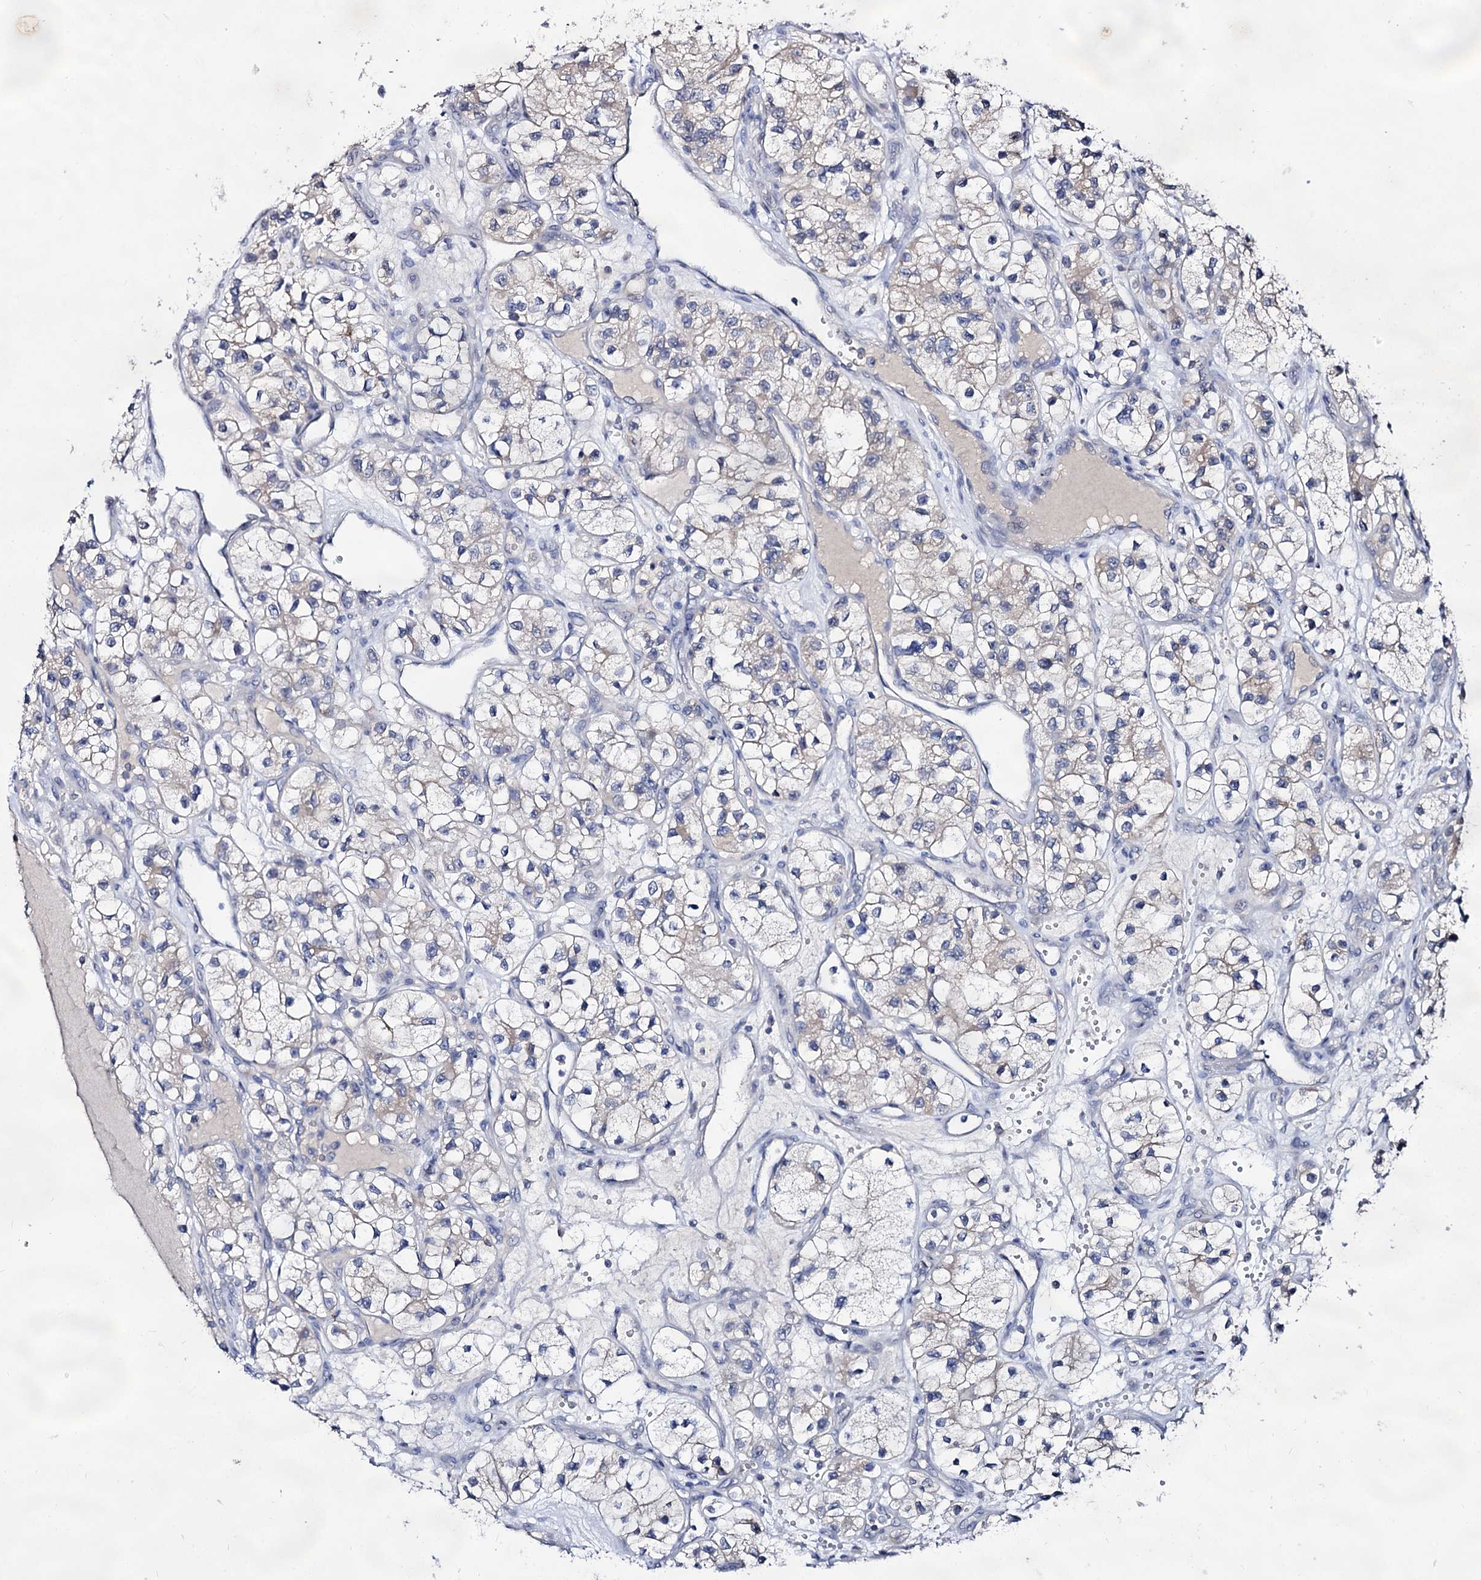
{"staining": {"intensity": "negative", "quantity": "none", "location": "none"}, "tissue": "renal cancer", "cell_type": "Tumor cells", "image_type": "cancer", "snomed": [{"axis": "morphology", "description": "Adenocarcinoma, NOS"}, {"axis": "topography", "description": "Kidney"}], "caption": "Micrograph shows no protein positivity in tumor cells of renal cancer (adenocarcinoma) tissue.", "gene": "ARFIP2", "patient": {"sex": "female", "age": 57}}